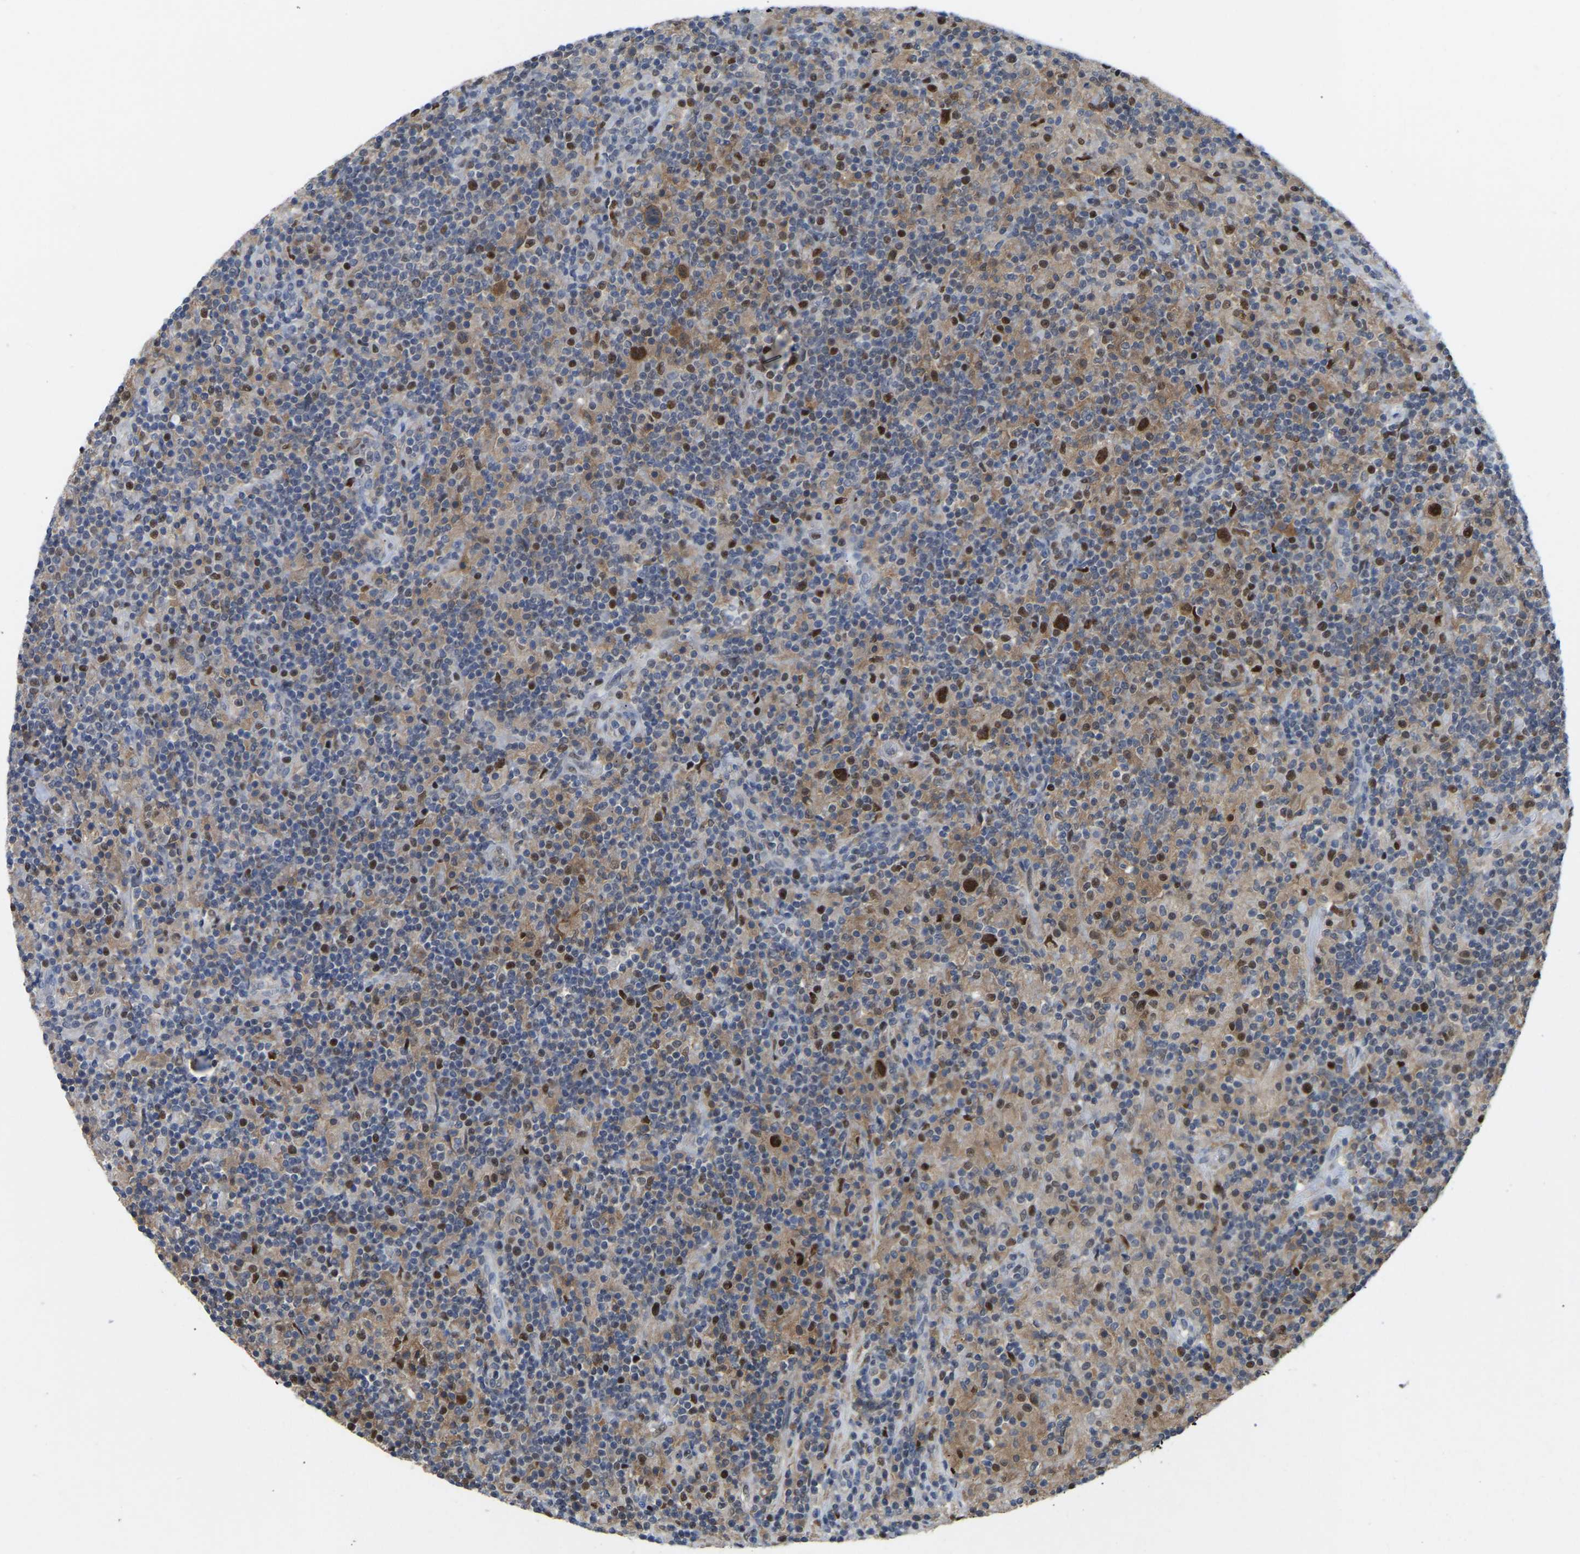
{"staining": {"intensity": "strong", "quantity": ">75%", "location": "nuclear"}, "tissue": "lymphoma", "cell_type": "Tumor cells", "image_type": "cancer", "snomed": [{"axis": "morphology", "description": "Hodgkin's disease, NOS"}, {"axis": "topography", "description": "Lymph node"}], "caption": "Protein analysis of Hodgkin's disease tissue shows strong nuclear positivity in about >75% of tumor cells.", "gene": "KLRG2", "patient": {"sex": "male", "age": 70}}